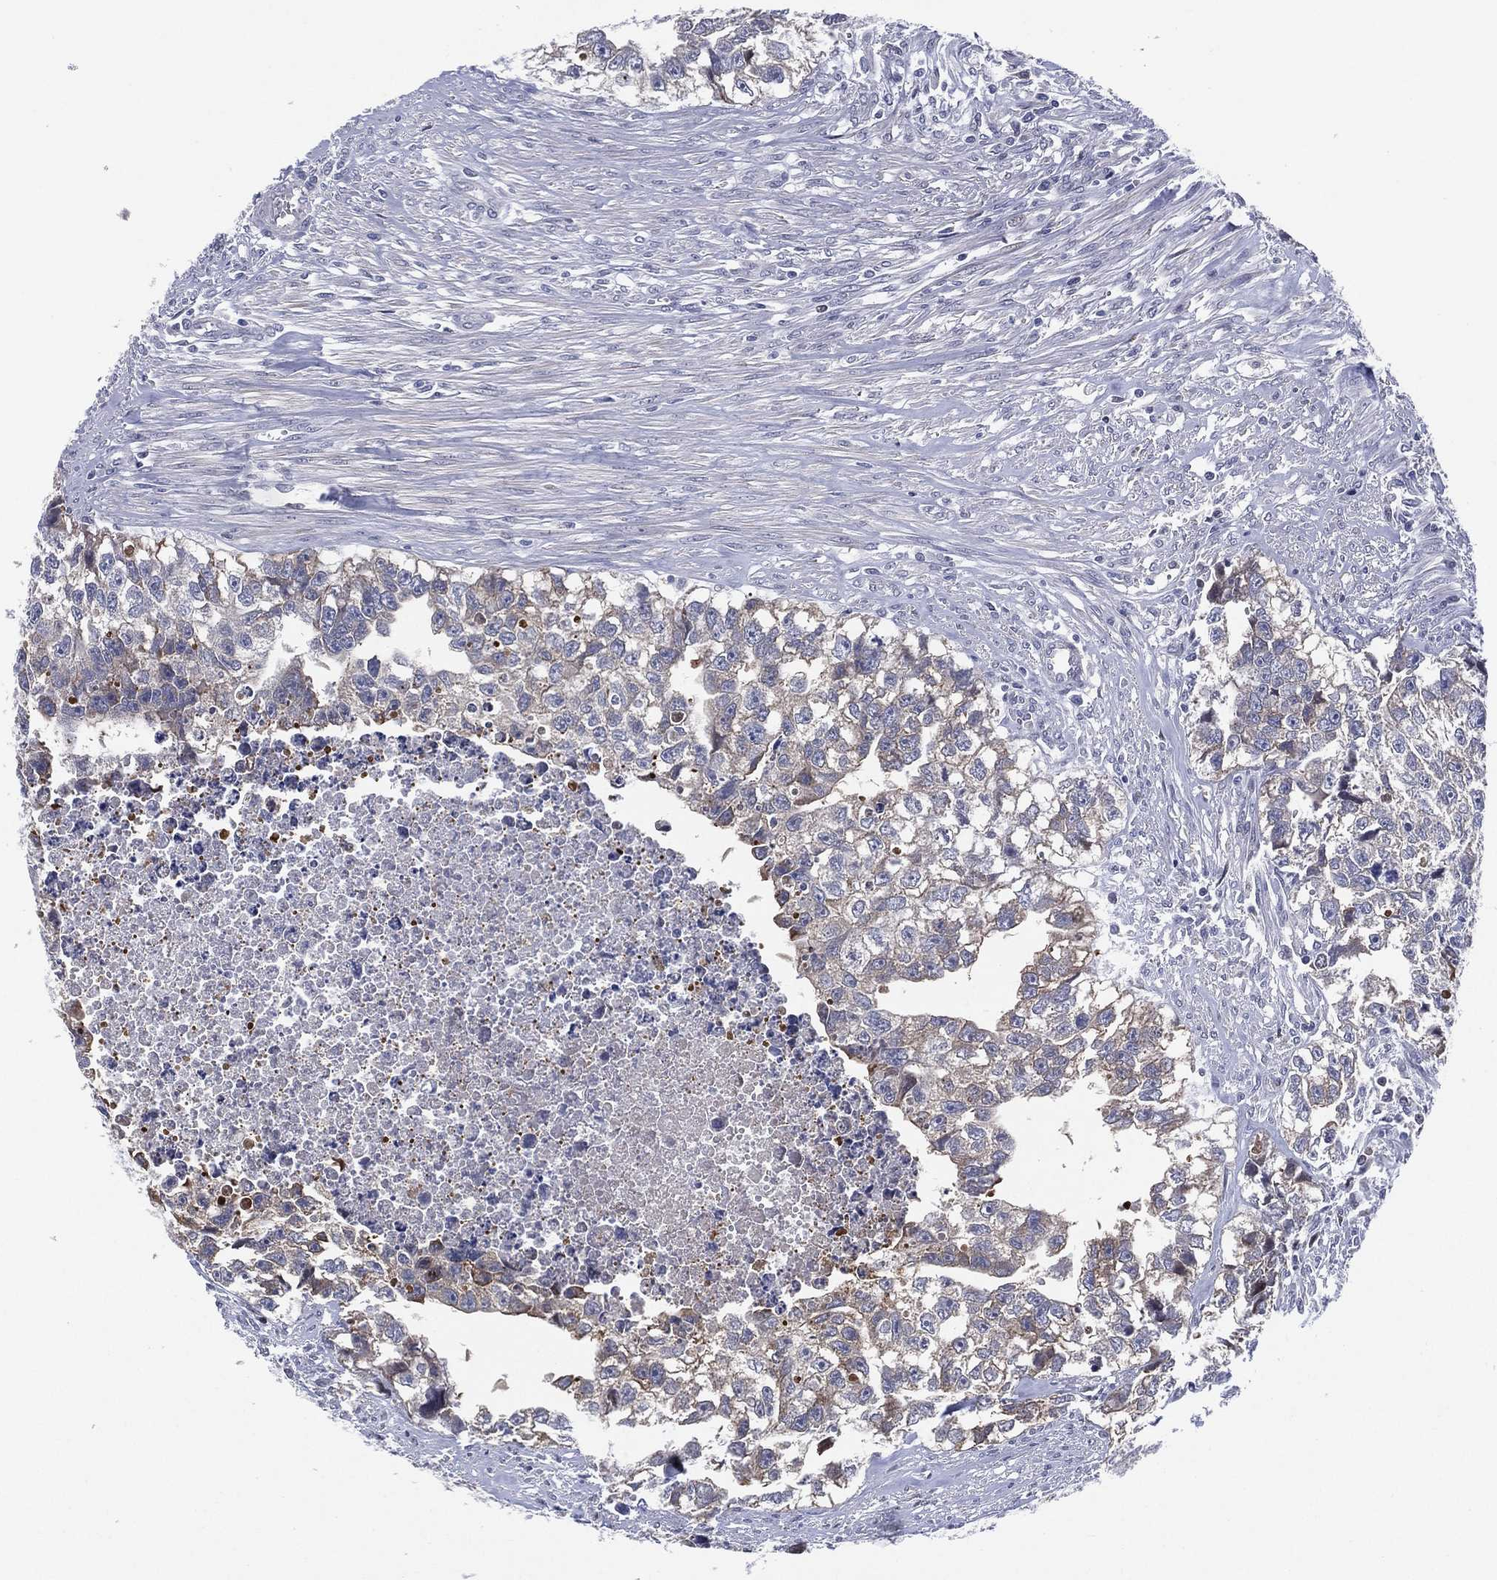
{"staining": {"intensity": "negative", "quantity": "none", "location": "none"}, "tissue": "testis cancer", "cell_type": "Tumor cells", "image_type": "cancer", "snomed": [{"axis": "morphology", "description": "Carcinoma, Embryonal, NOS"}, {"axis": "morphology", "description": "Teratoma, malignant, NOS"}, {"axis": "topography", "description": "Testis"}], "caption": "High power microscopy photomicrograph of an immunohistochemistry image of testis embryonal carcinoma, revealing no significant positivity in tumor cells.", "gene": "SLC4A4", "patient": {"sex": "male", "age": 44}}